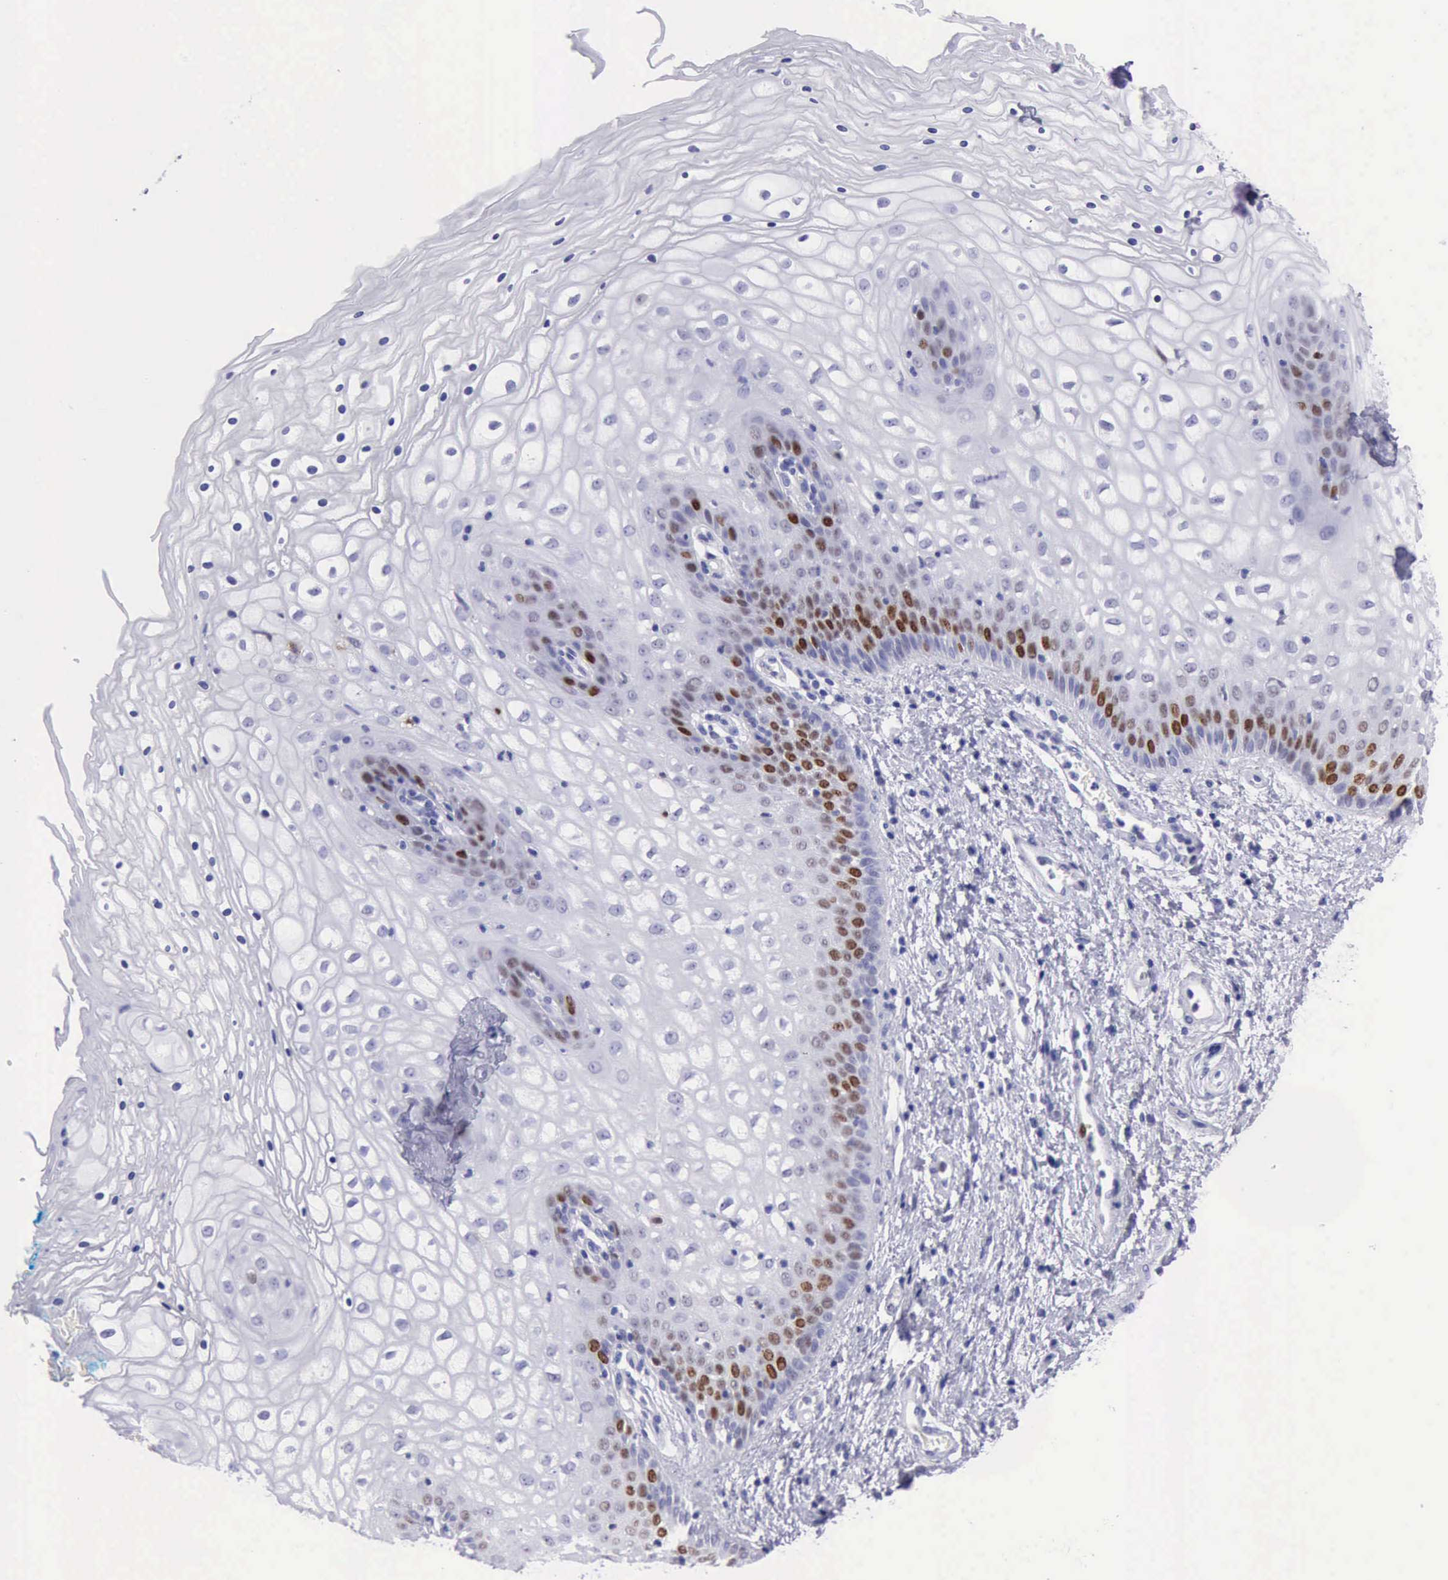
{"staining": {"intensity": "moderate", "quantity": "<25%", "location": "nuclear"}, "tissue": "vagina", "cell_type": "Squamous epithelial cells", "image_type": "normal", "snomed": [{"axis": "morphology", "description": "Normal tissue, NOS"}, {"axis": "topography", "description": "Vagina"}], "caption": "Moderate nuclear protein expression is identified in approximately <25% of squamous epithelial cells in vagina.", "gene": "MCM2", "patient": {"sex": "female", "age": 34}}